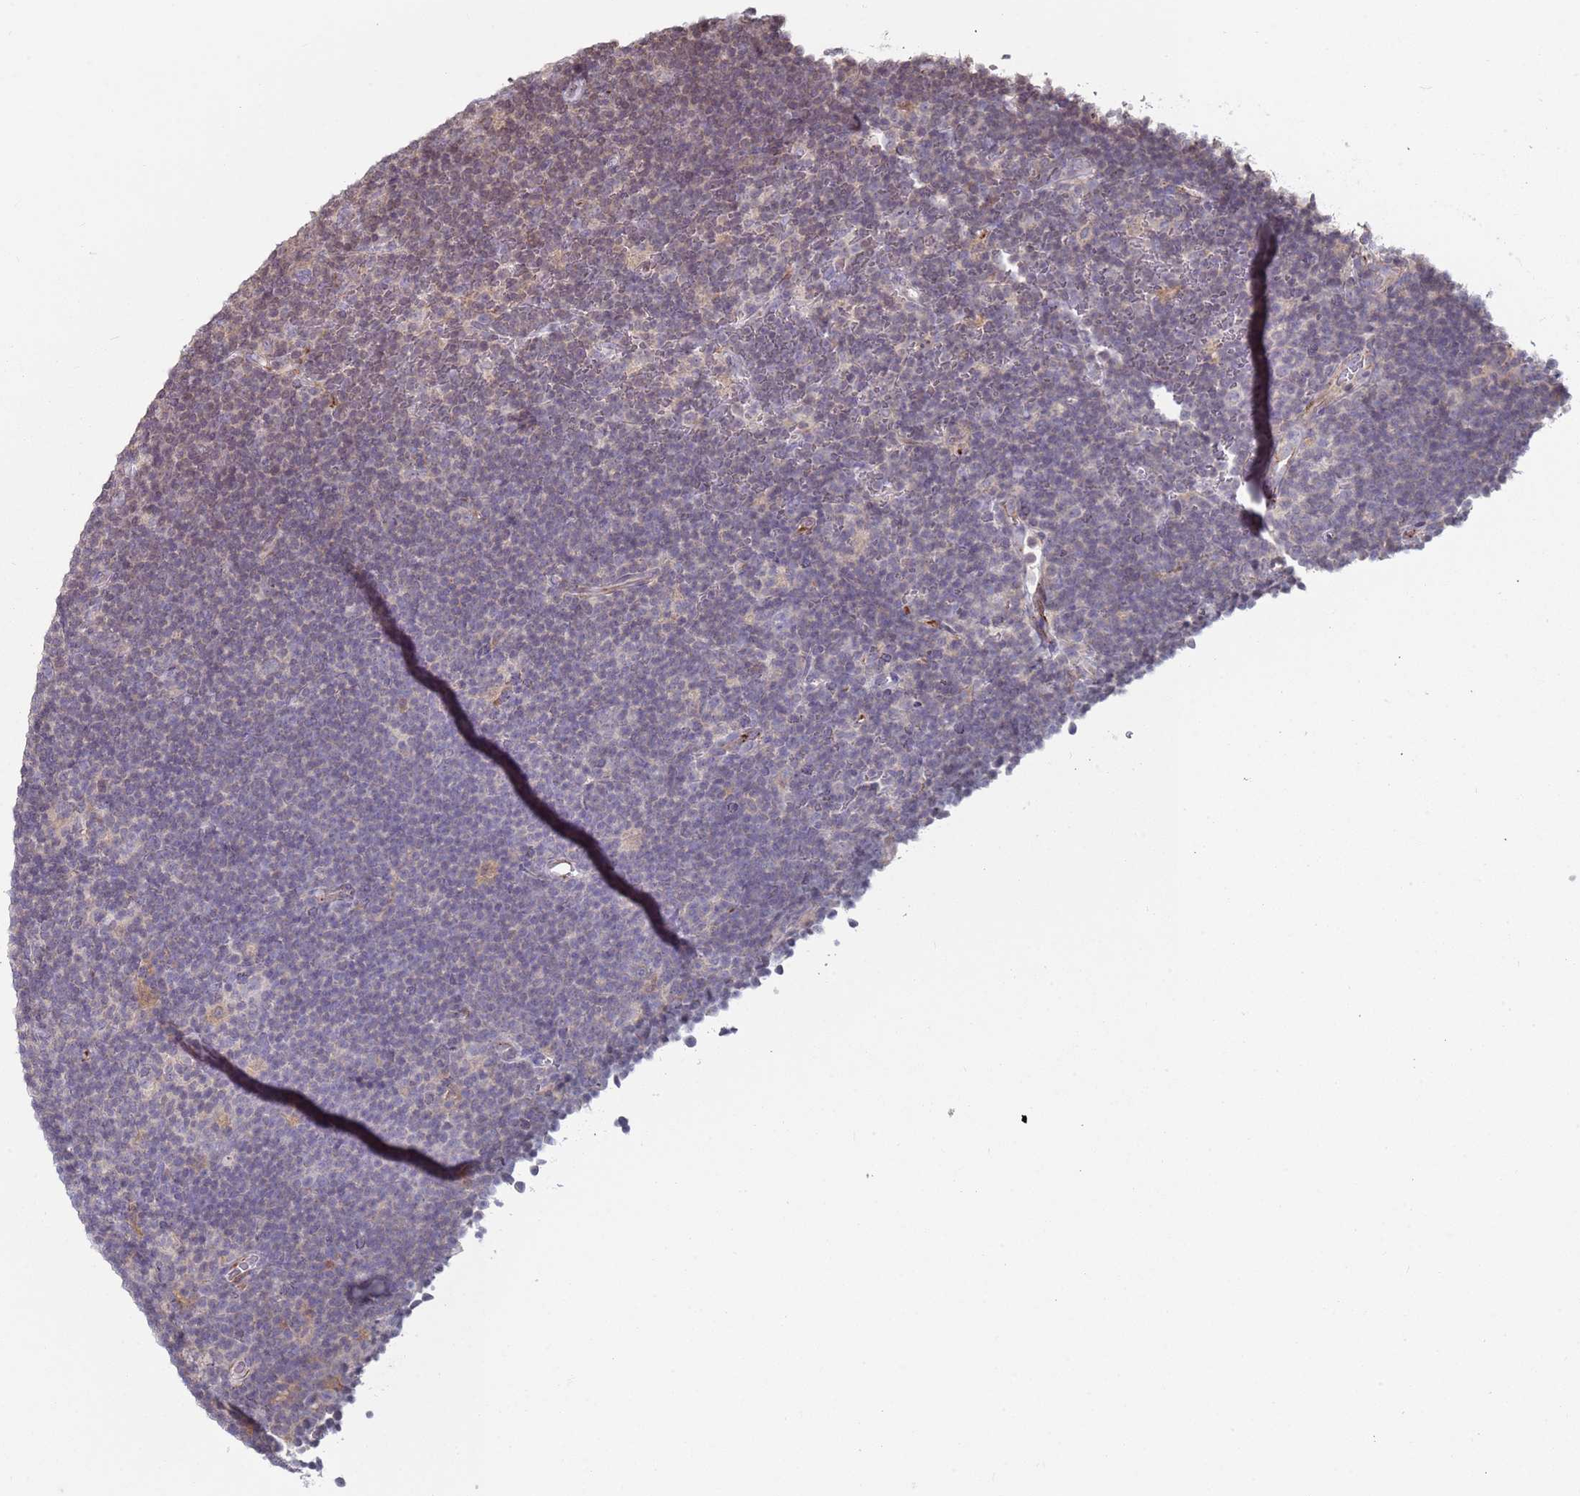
{"staining": {"intensity": "negative", "quantity": "none", "location": "none"}, "tissue": "lymphoma", "cell_type": "Tumor cells", "image_type": "cancer", "snomed": [{"axis": "morphology", "description": "Hodgkin's disease, NOS"}, {"axis": "topography", "description": "Lymph node"}], "caption": "The histopathology image displays no significant staining in tumor cells of lymphoma.", "gene": "SNAPC4", "patient": {"sex": "female", "age": 57}}